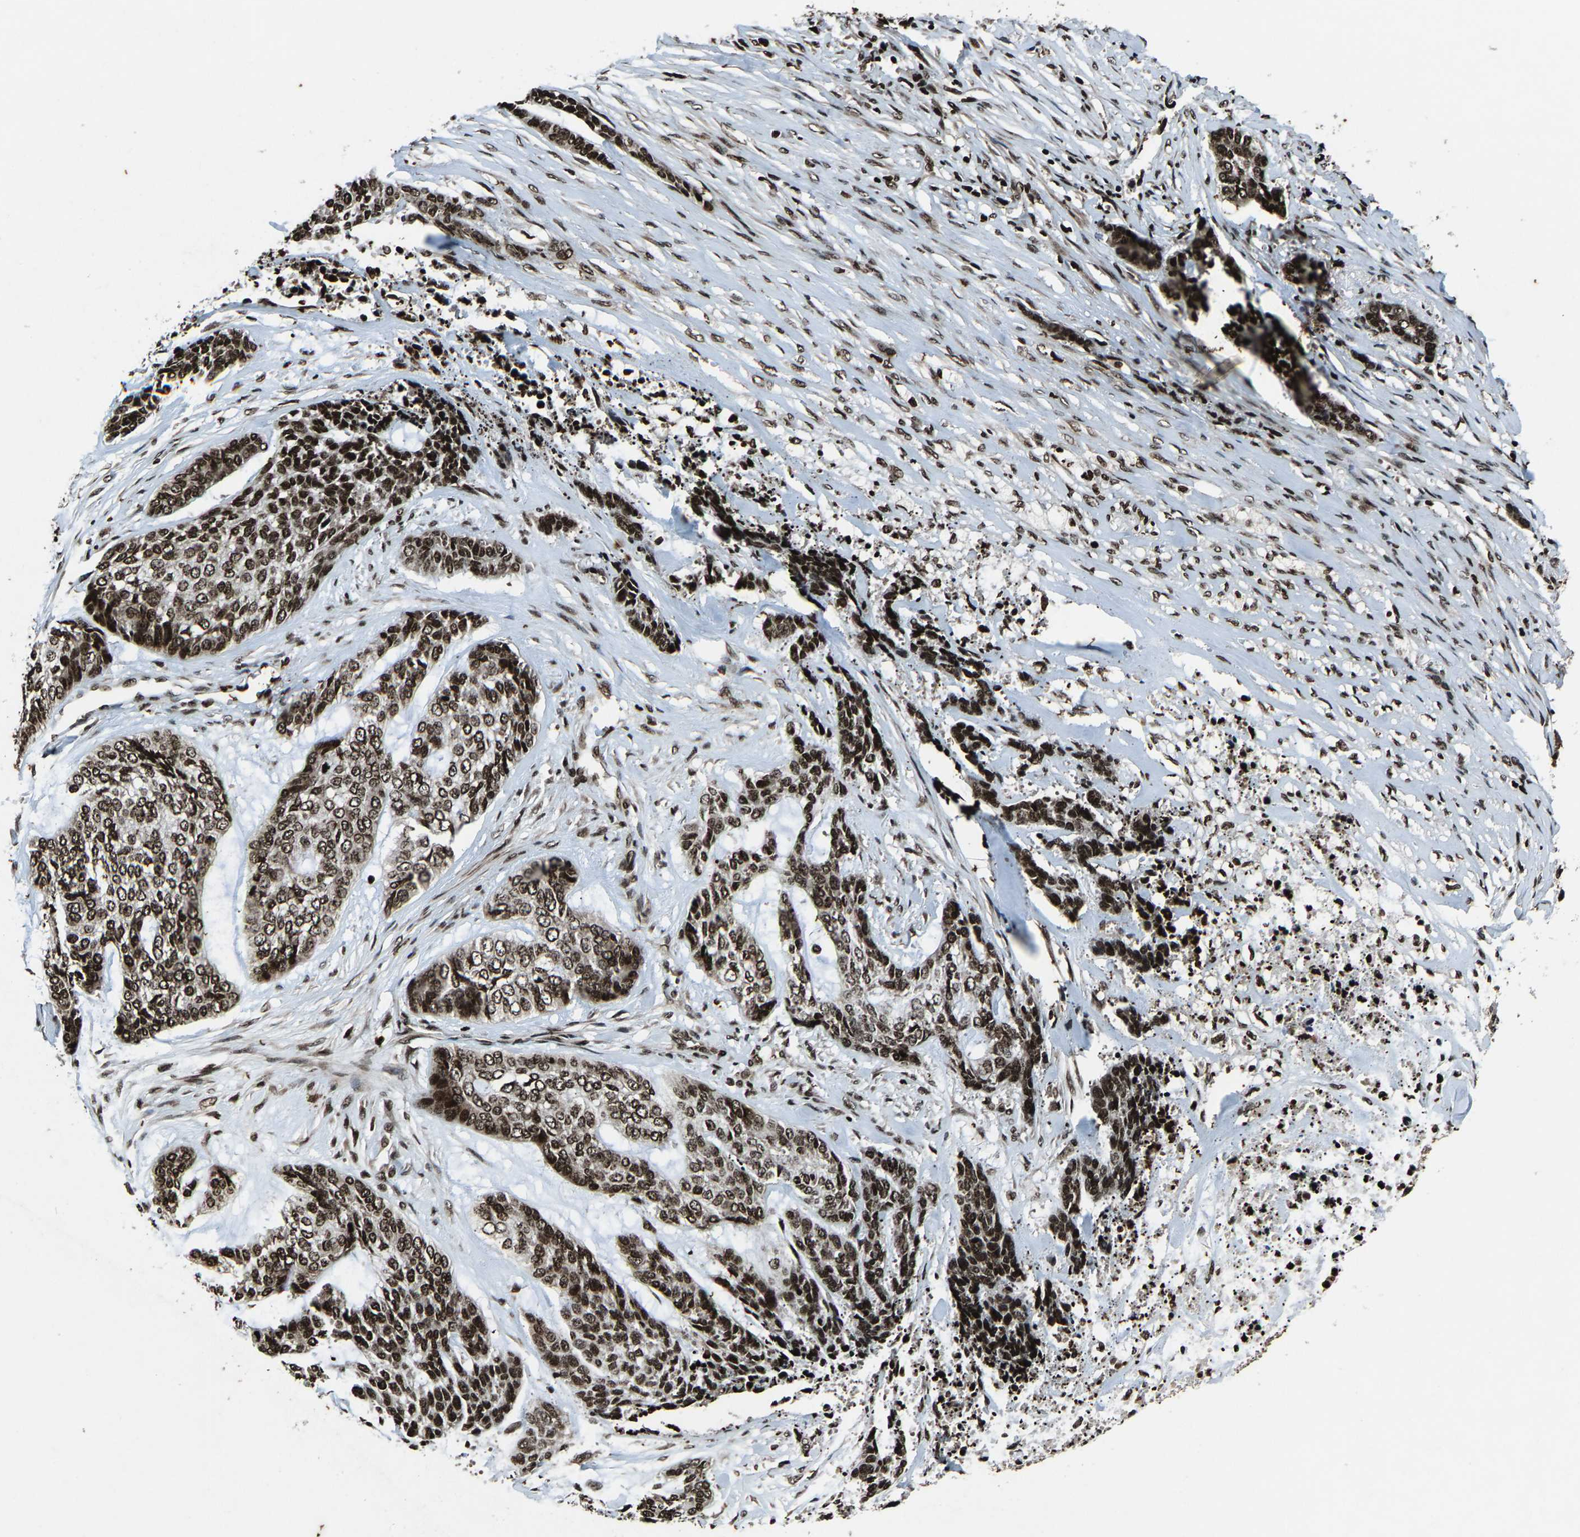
{"staining": {"intensity": "strong", "quantity": ">75%", "location": "nuclear"}, "tissue": "skin cancer", "cell_type": "Tumor cells", "image_type": "cancer", "snomed": [{"axis": "morphology", "description": "Basal cell carcinoma"}, {"axis": "topography", "description": "Skin"}], "caption": "IHC (DAB (3,3'-diaminobenzidine)) staining of human skin cancer (basal cell carcinoma) exhibits strong nuclear protein staining in approximately >75% of tumor cells.", "gene": "H4C1", "patient": {"sex": "female", "age": 64}}